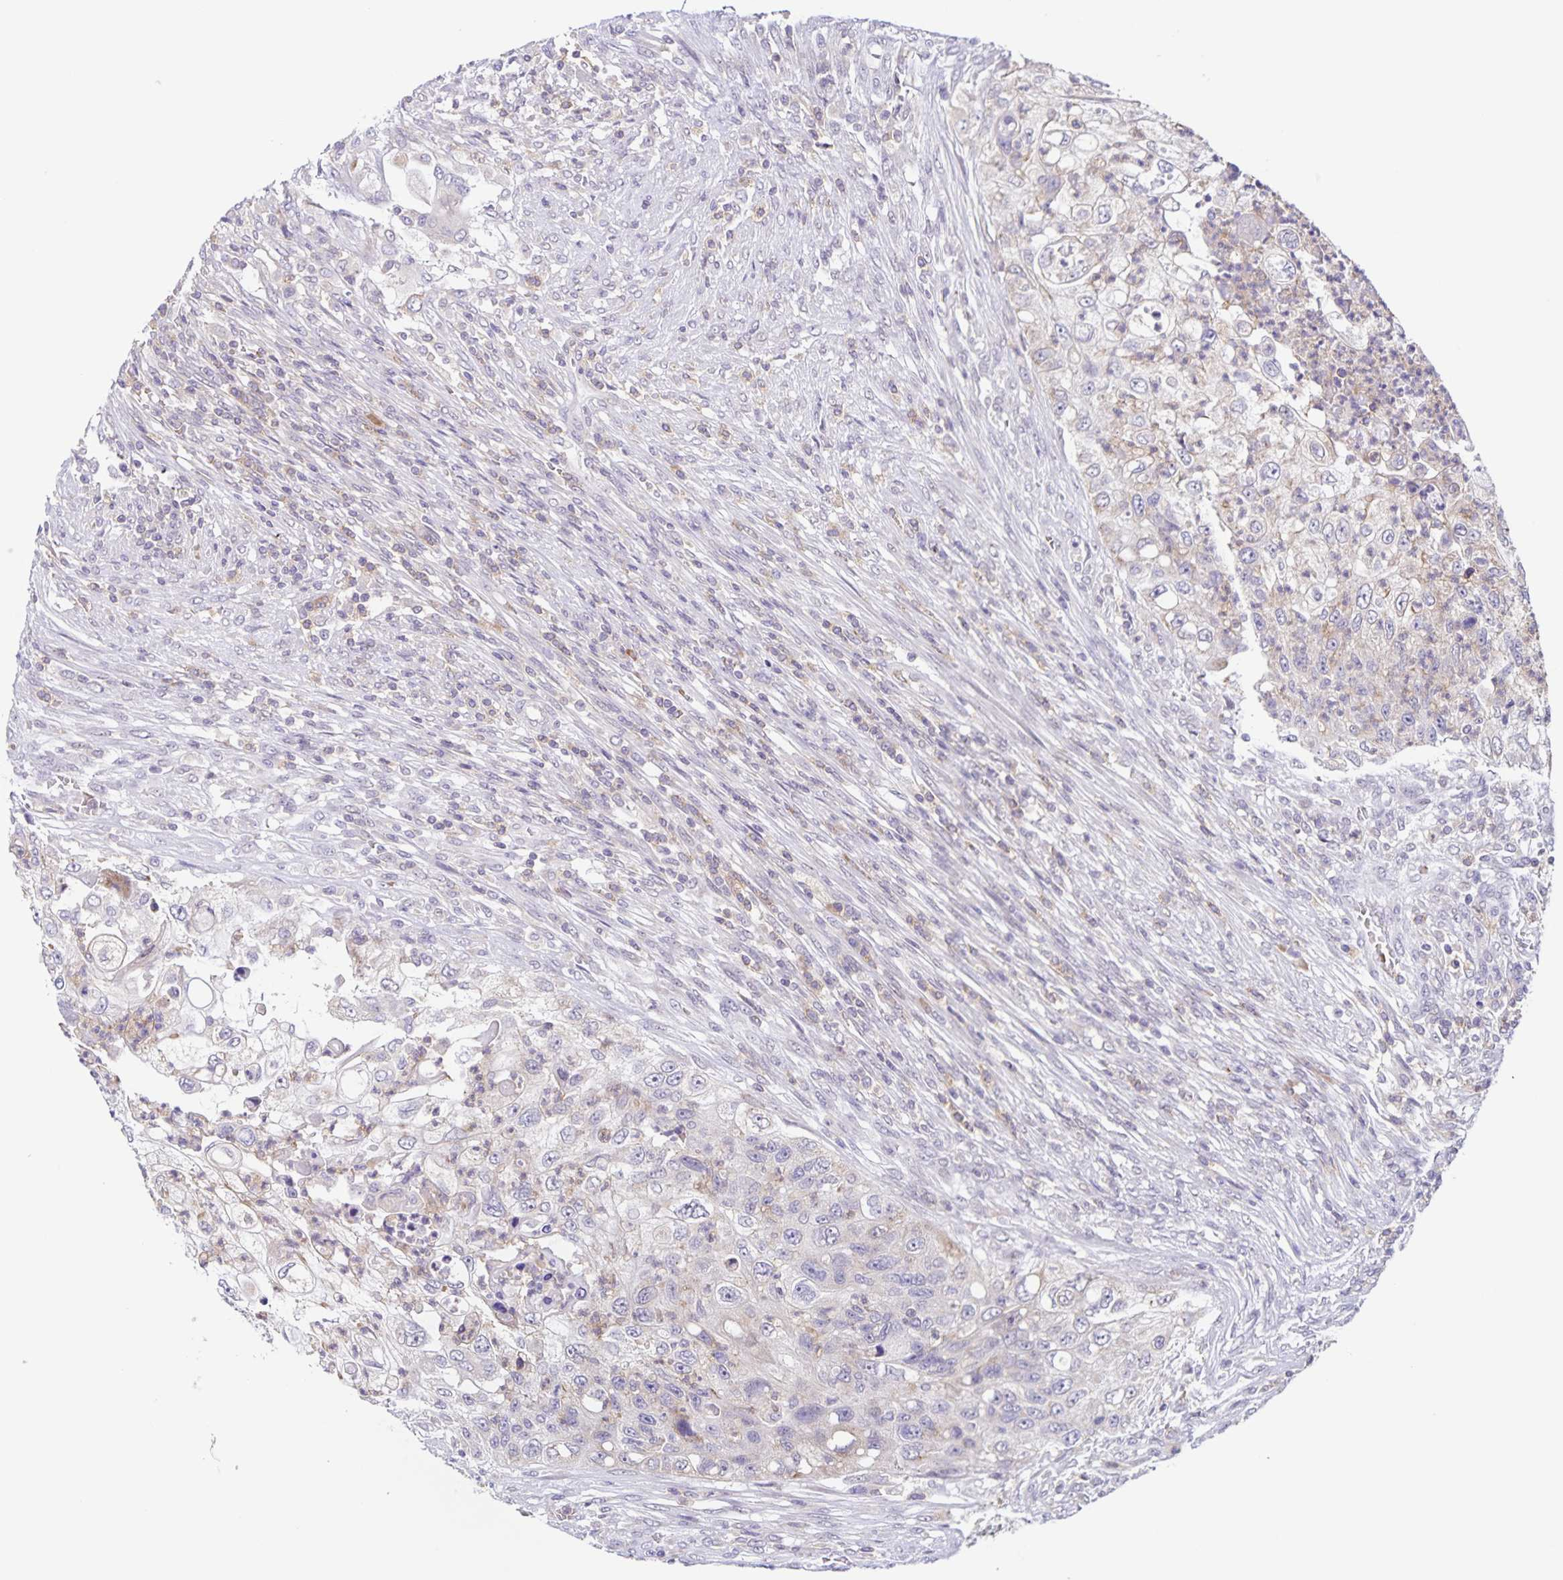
{"staining": {"intensity": "weak", "quantity": "<25%", "location": "cytoplasmic/membranous"}, "tissue": "urothelial cancer", "cell_type": "Tumor cells", "image_type": "cancer", "snomed": [{"axis": "morphology", "description": "Urothelial carcinoma, High grade"}, {"axis": "topography", "description": "Urinary bladder"}], "caption": "An immunohistochemistry (IHC) histopathology image of high-grade urothelial carcinoma is shown. There is no staining in tumor cells of high-grade urothelial carcinoma. (DAB (3,3'-diaminobenzidine) IHC with hematoxylin counter stain).", "gene": "STPG4", "patient": {"sex": "female", "age": 60}}